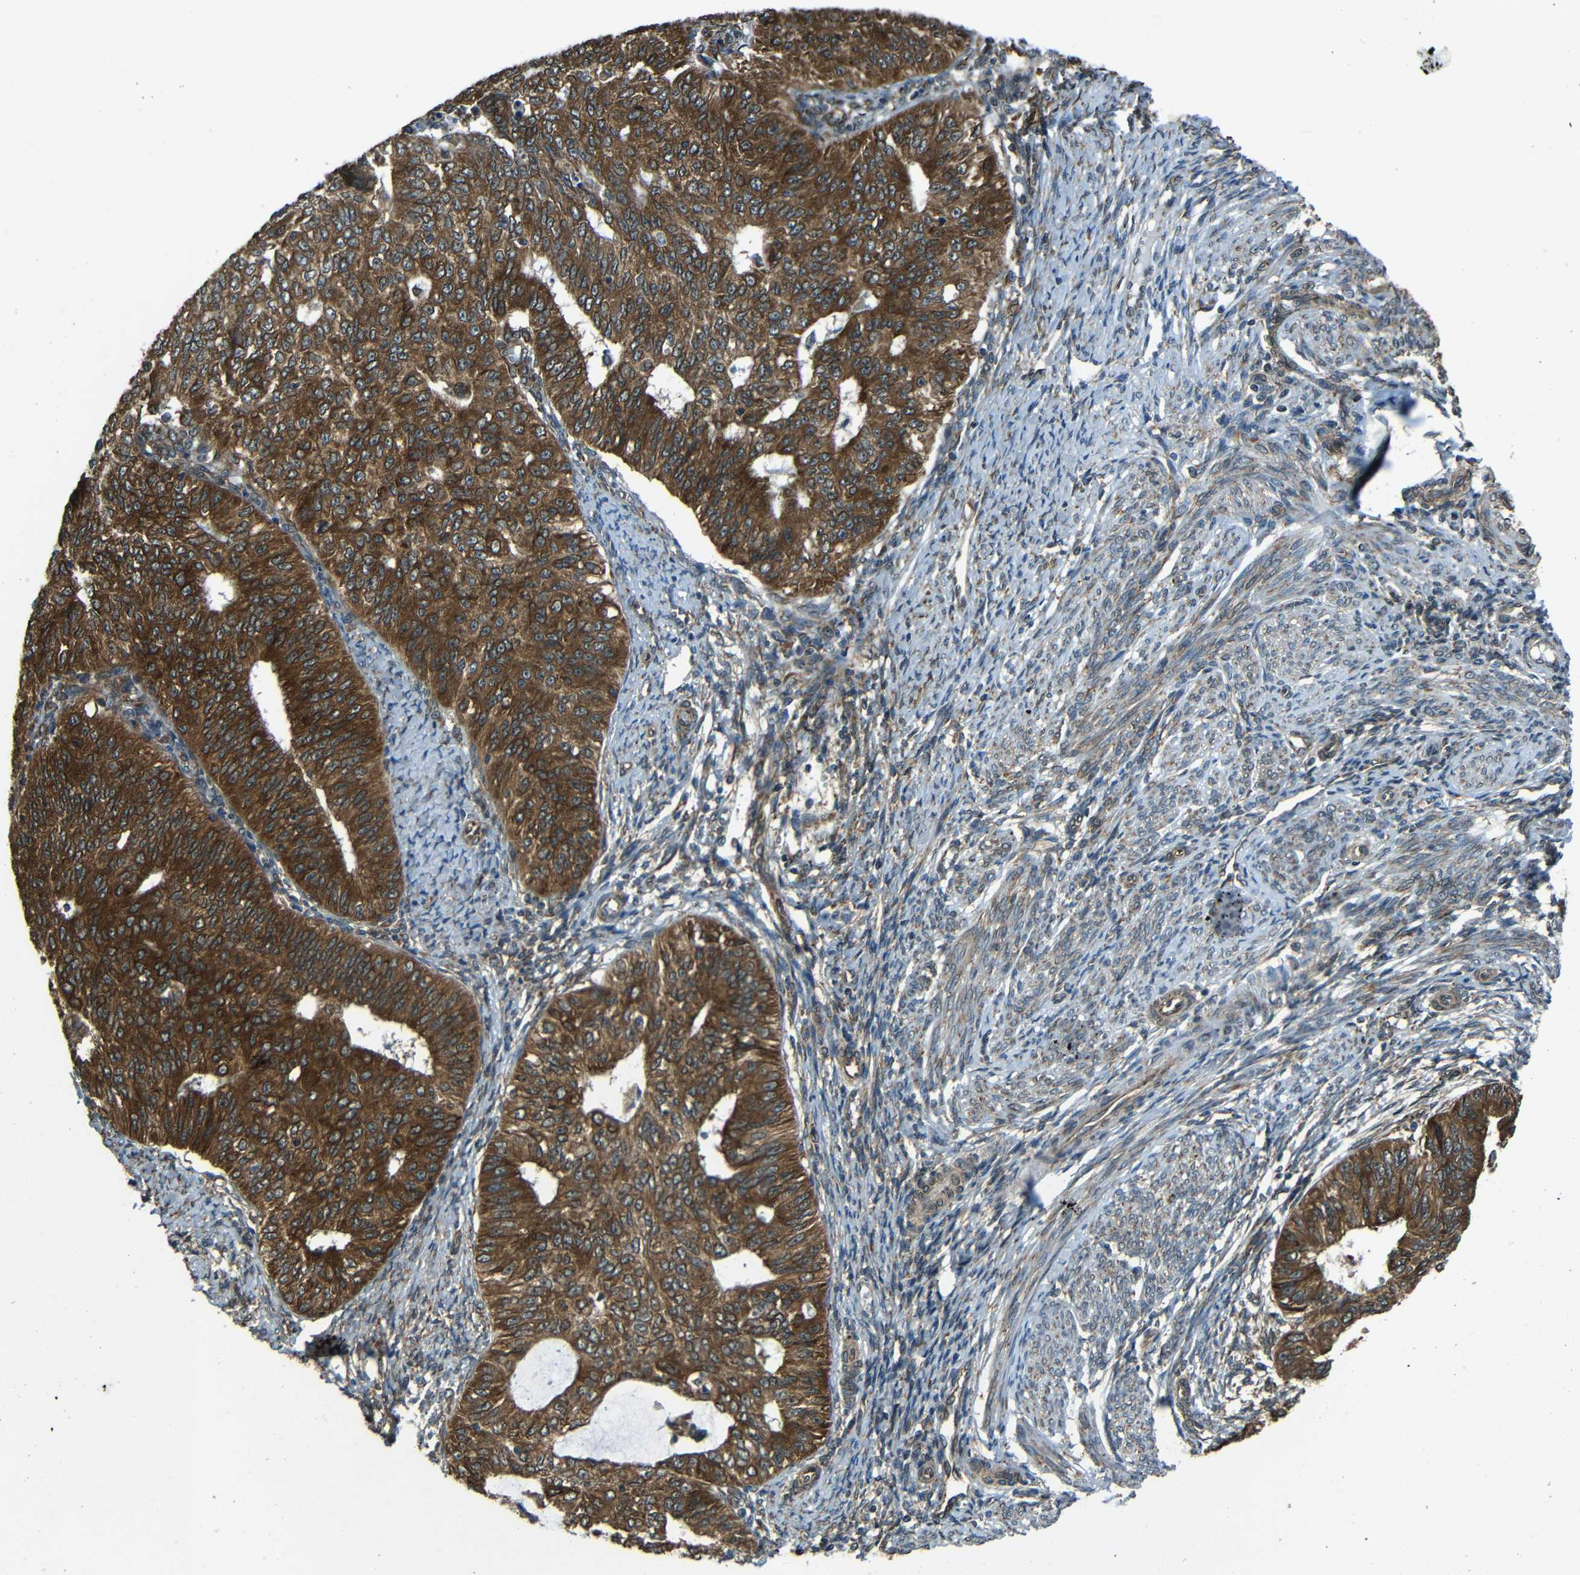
{"staining": {"intensity": "strong", "quantity": ">75%", "location": "cytoplasmic/membranous"}, "tissue": "endometrial cancer", "cell_type": "Tumor cells", "image_type": "cancer", "snomed": [{"axis": "morphology", "description": "Adenocarcinoma, NOS"}, {"axis": "topography", "description": "Endometrium"}], "caption": "Approximately >75% of tumor cells in human endometrial cancer reveal strong cytoplasmic/membranous protein staining as visualized by brown immunohistochemical staining.", "gene": "VAPB", "patient": {"sex": "female", "age": 32}}